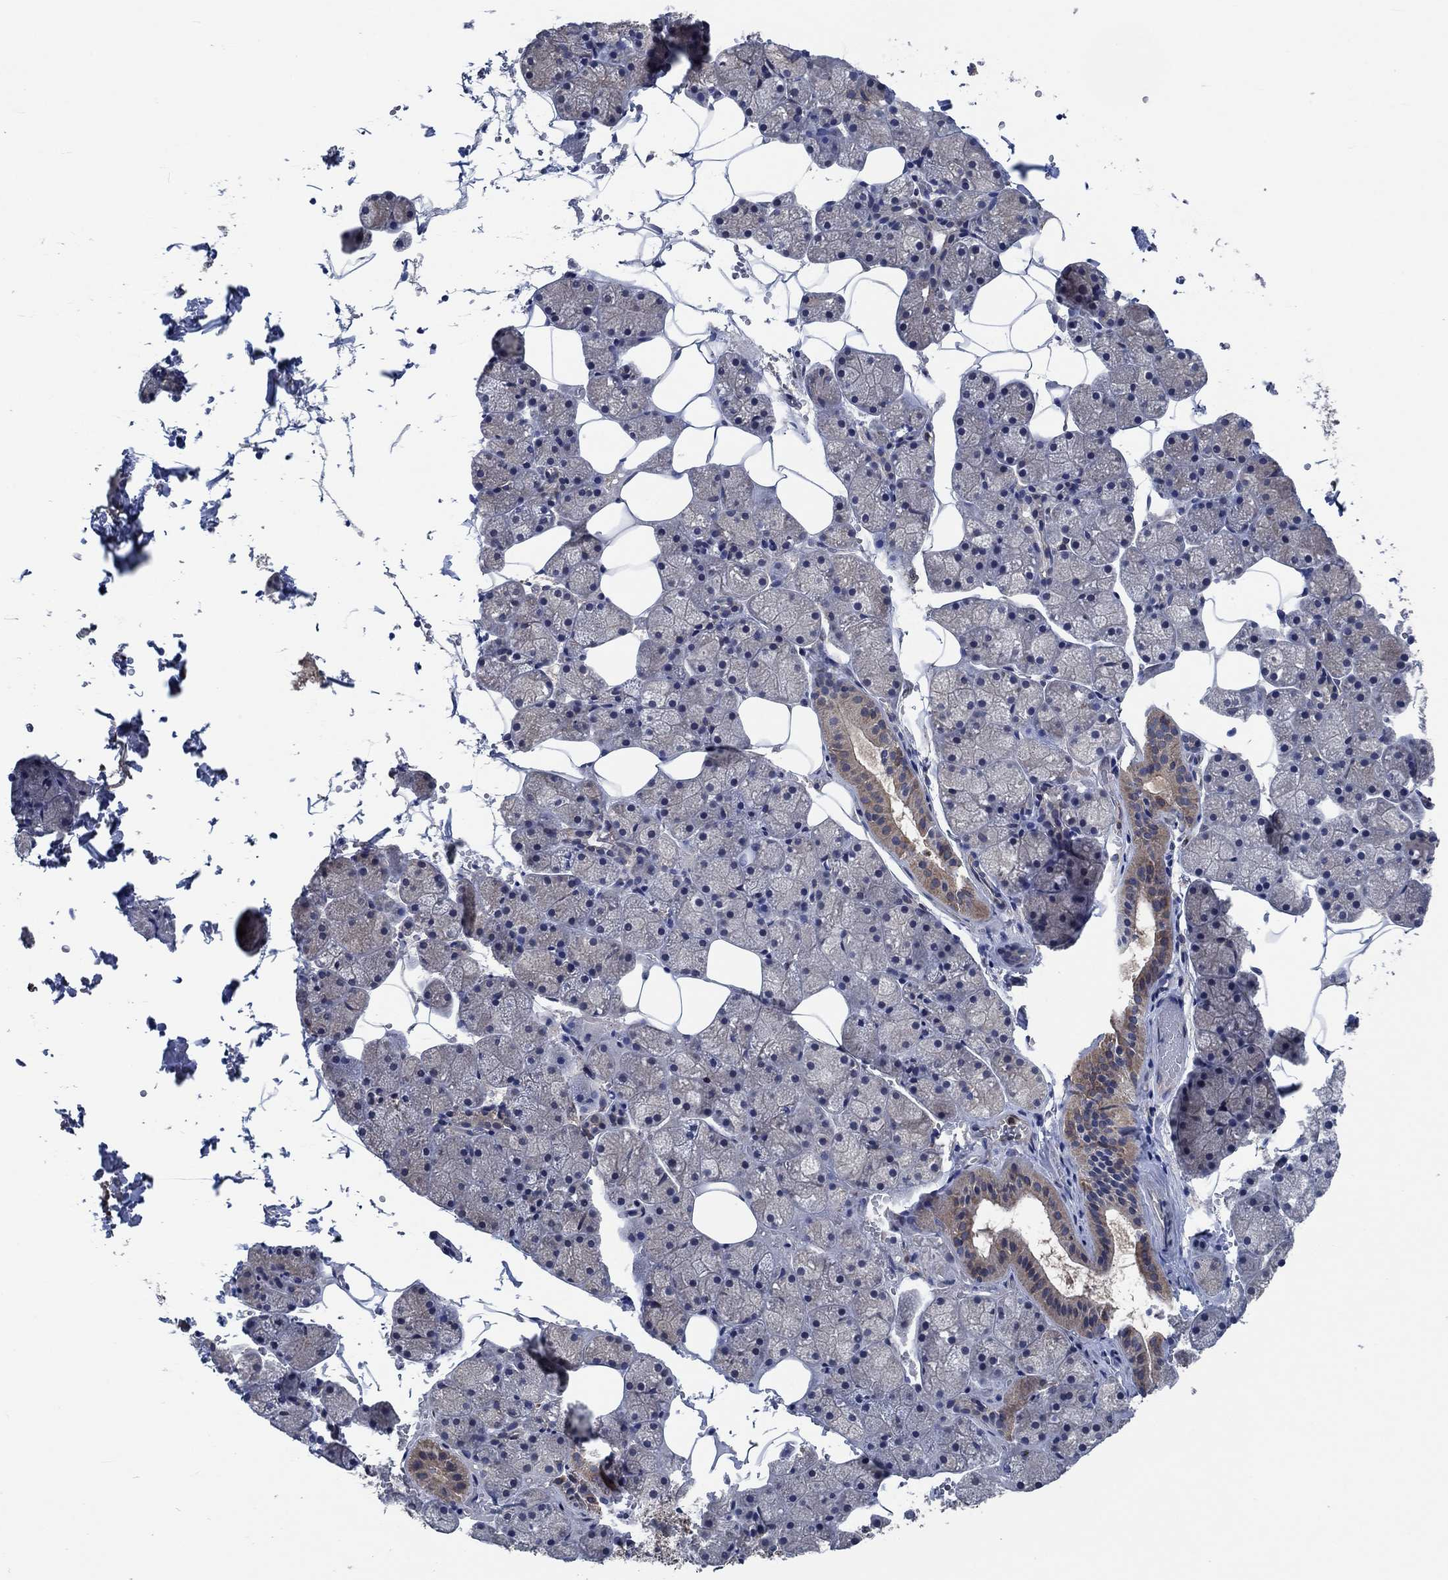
{"staining": {"intensity": "moderate", "quantity": "<25%", "location": "cytoplasmic/membranous"}, "tissue": "salivary gland", "cell_type": "Glandular cells", "image_type": "normal", "snomed": [{"axis": "morphology", "description": "Normal tissue, NOS"}, {"axis": "topography", "description": "Salivary gland"}], "caption": "Glandular cells reveal moderate cytoplasmic/membranous expression in about <25% of cells in unremarkable salivary gland.", "gene": "STXBP6", "patient": {"sex": "male", "age": 38}}